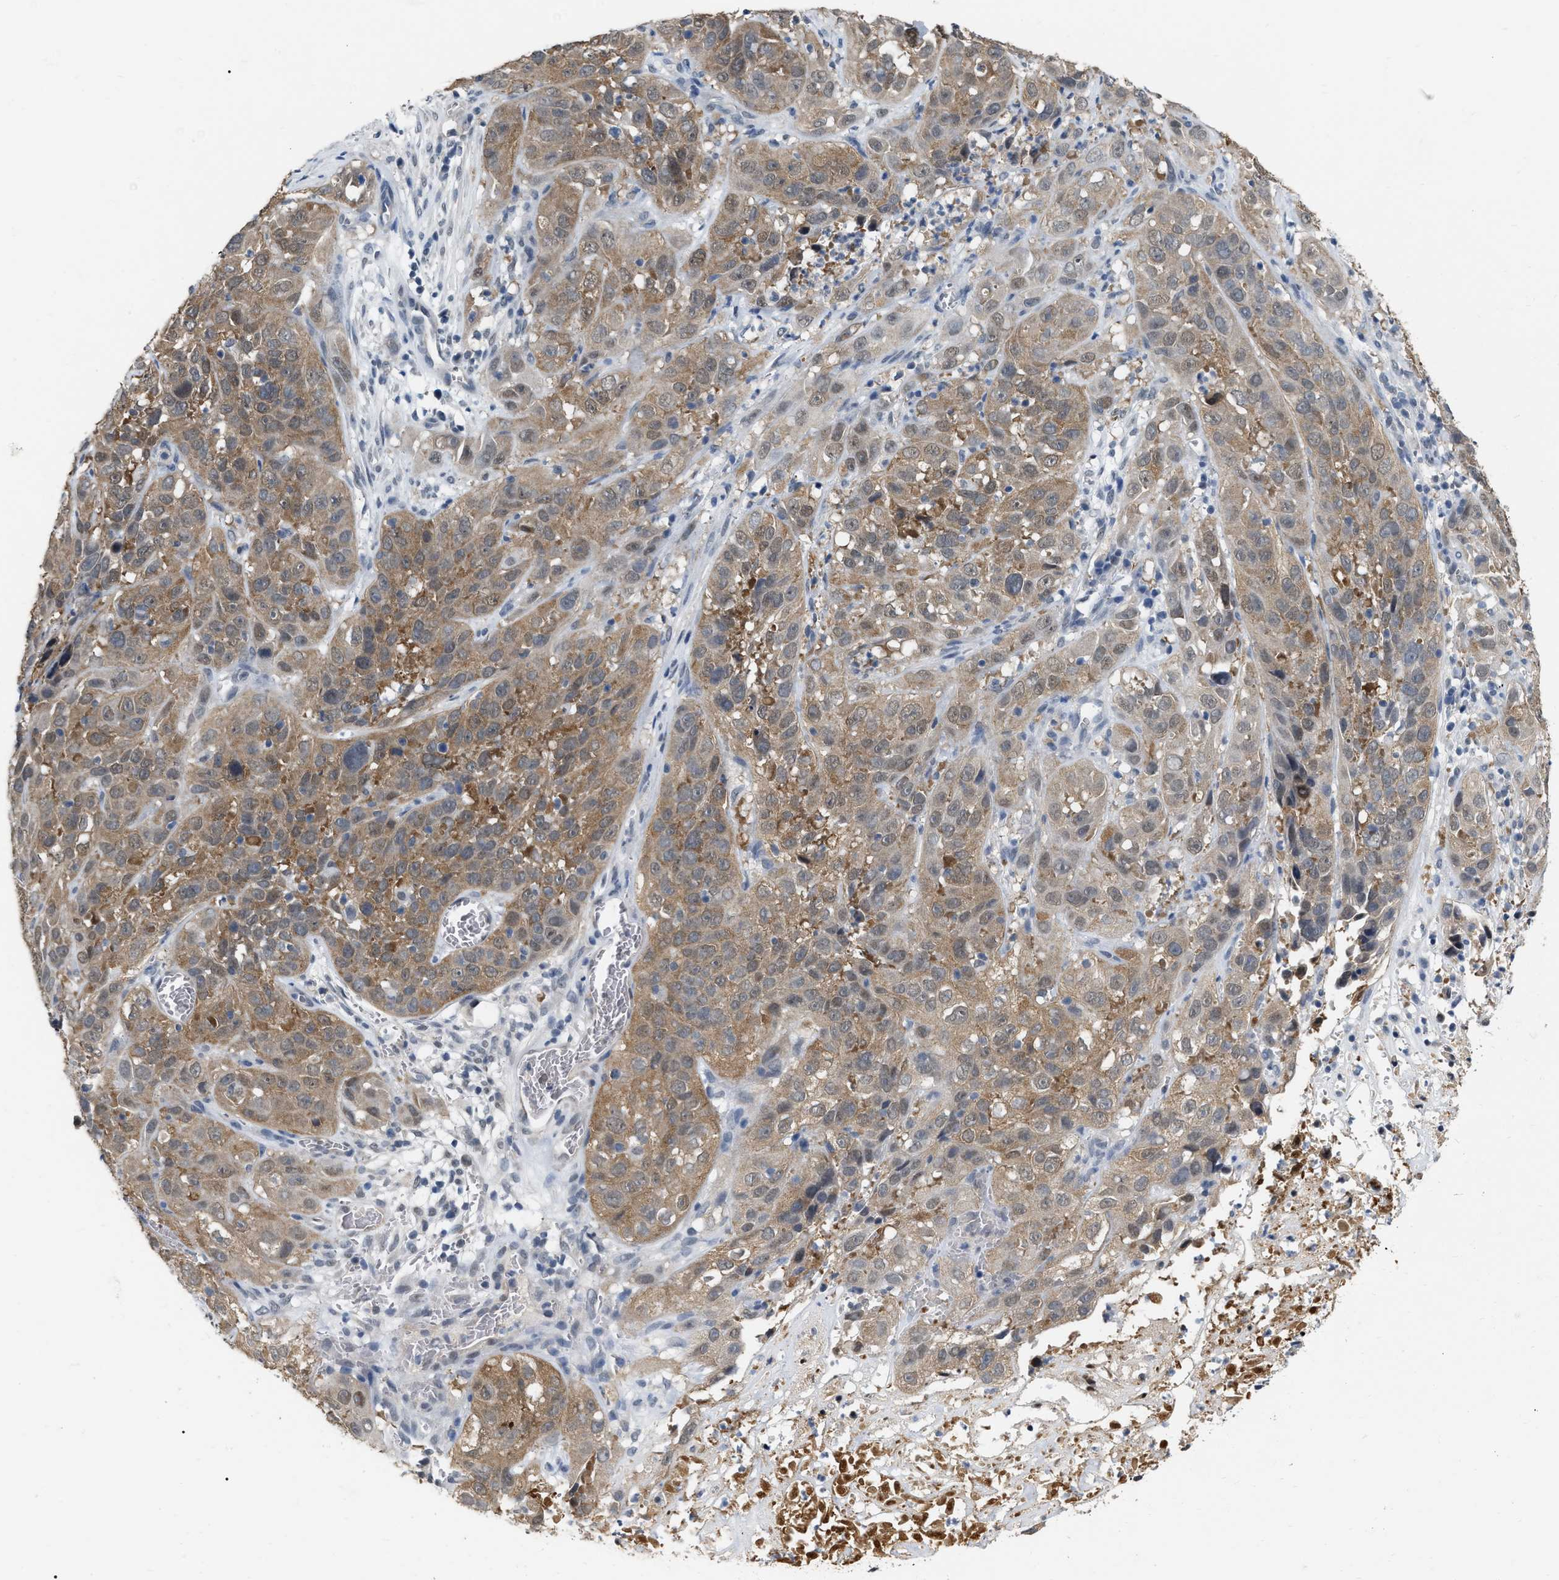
{"staining": {"intensity": "moderate", "quantity": ">75%", "location": "cytoplasmic/membranous"}, "tissue": "cervical cancer", "cell_type": "Tumor cells", "image_type": "cancer", "snomed": [{"axis": "morphology", "description": "Squamous cell carcinoma, NOS"}, {"axis": "topography", "description": "Cervix"}], "caption": "Protein expression analysis of human cervical cancer (squamous cell carcinoma) reveals moderate cytoplasmic/membranous staining in about >75% of tumor cells.", "gene": "RUVBL1", "patient": {"sex": "female", "age": 32}}